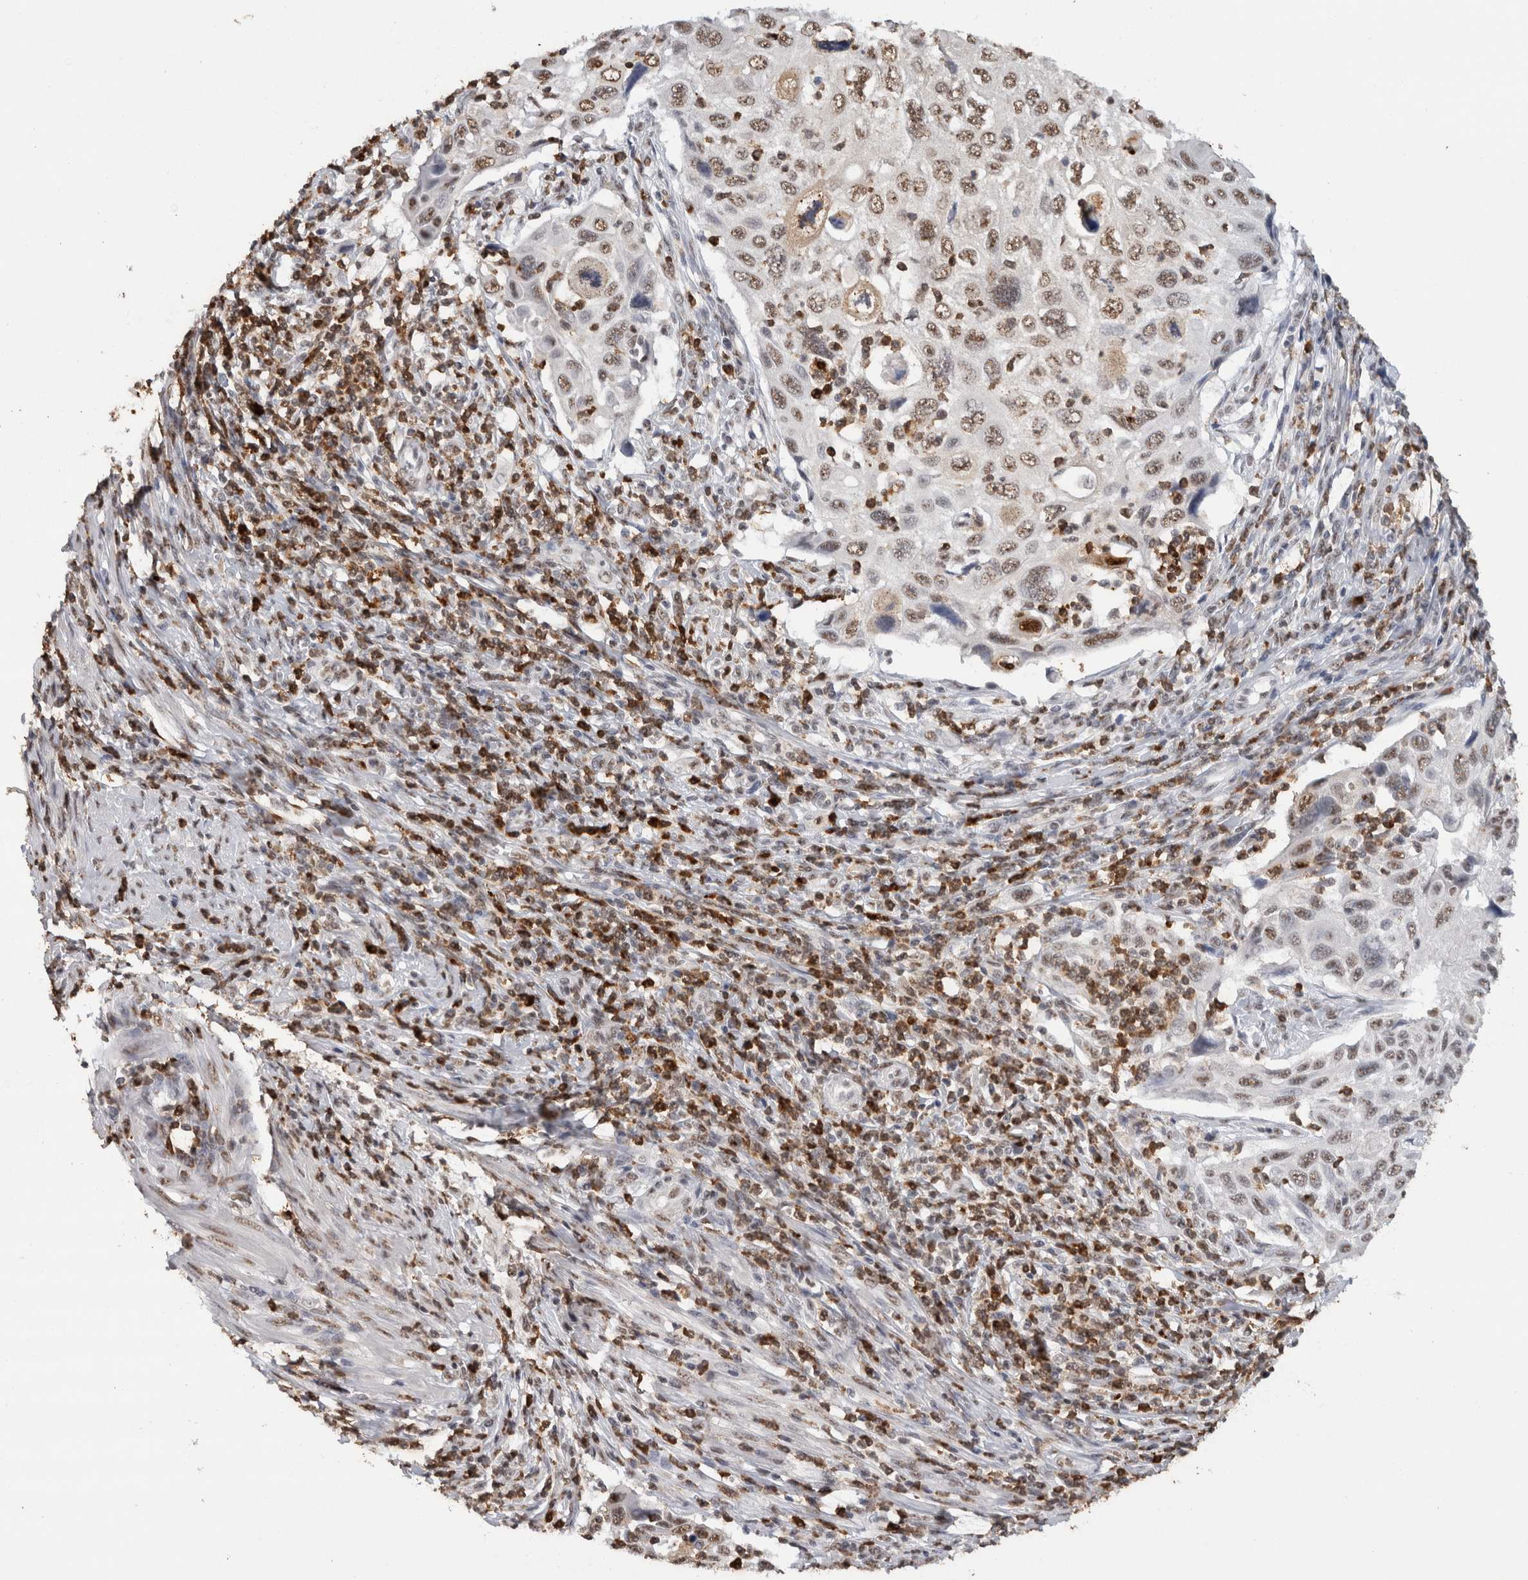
{"staining": {"intensity": "weak", "quantity": ">75%", "location": "nuclear"}, "tissue": "cervical cancer", "cell_type": "Tumor cells", "image_type": "cancer", "snomed": [{"axis": "morphology", "description": "Squamous cell carcinoma, NOS"}, {"axis": "topography", "description": "Cervix"}], "caption": "Immunohistochemical staining of cervical cancer (squamous cell carcinoma) demonstrates low levels of weak nuclear protein staining in approximately >75% of tumor cells.", "gene": "RPS6KA2", "patient": {"sex": "female", "age": 70}}